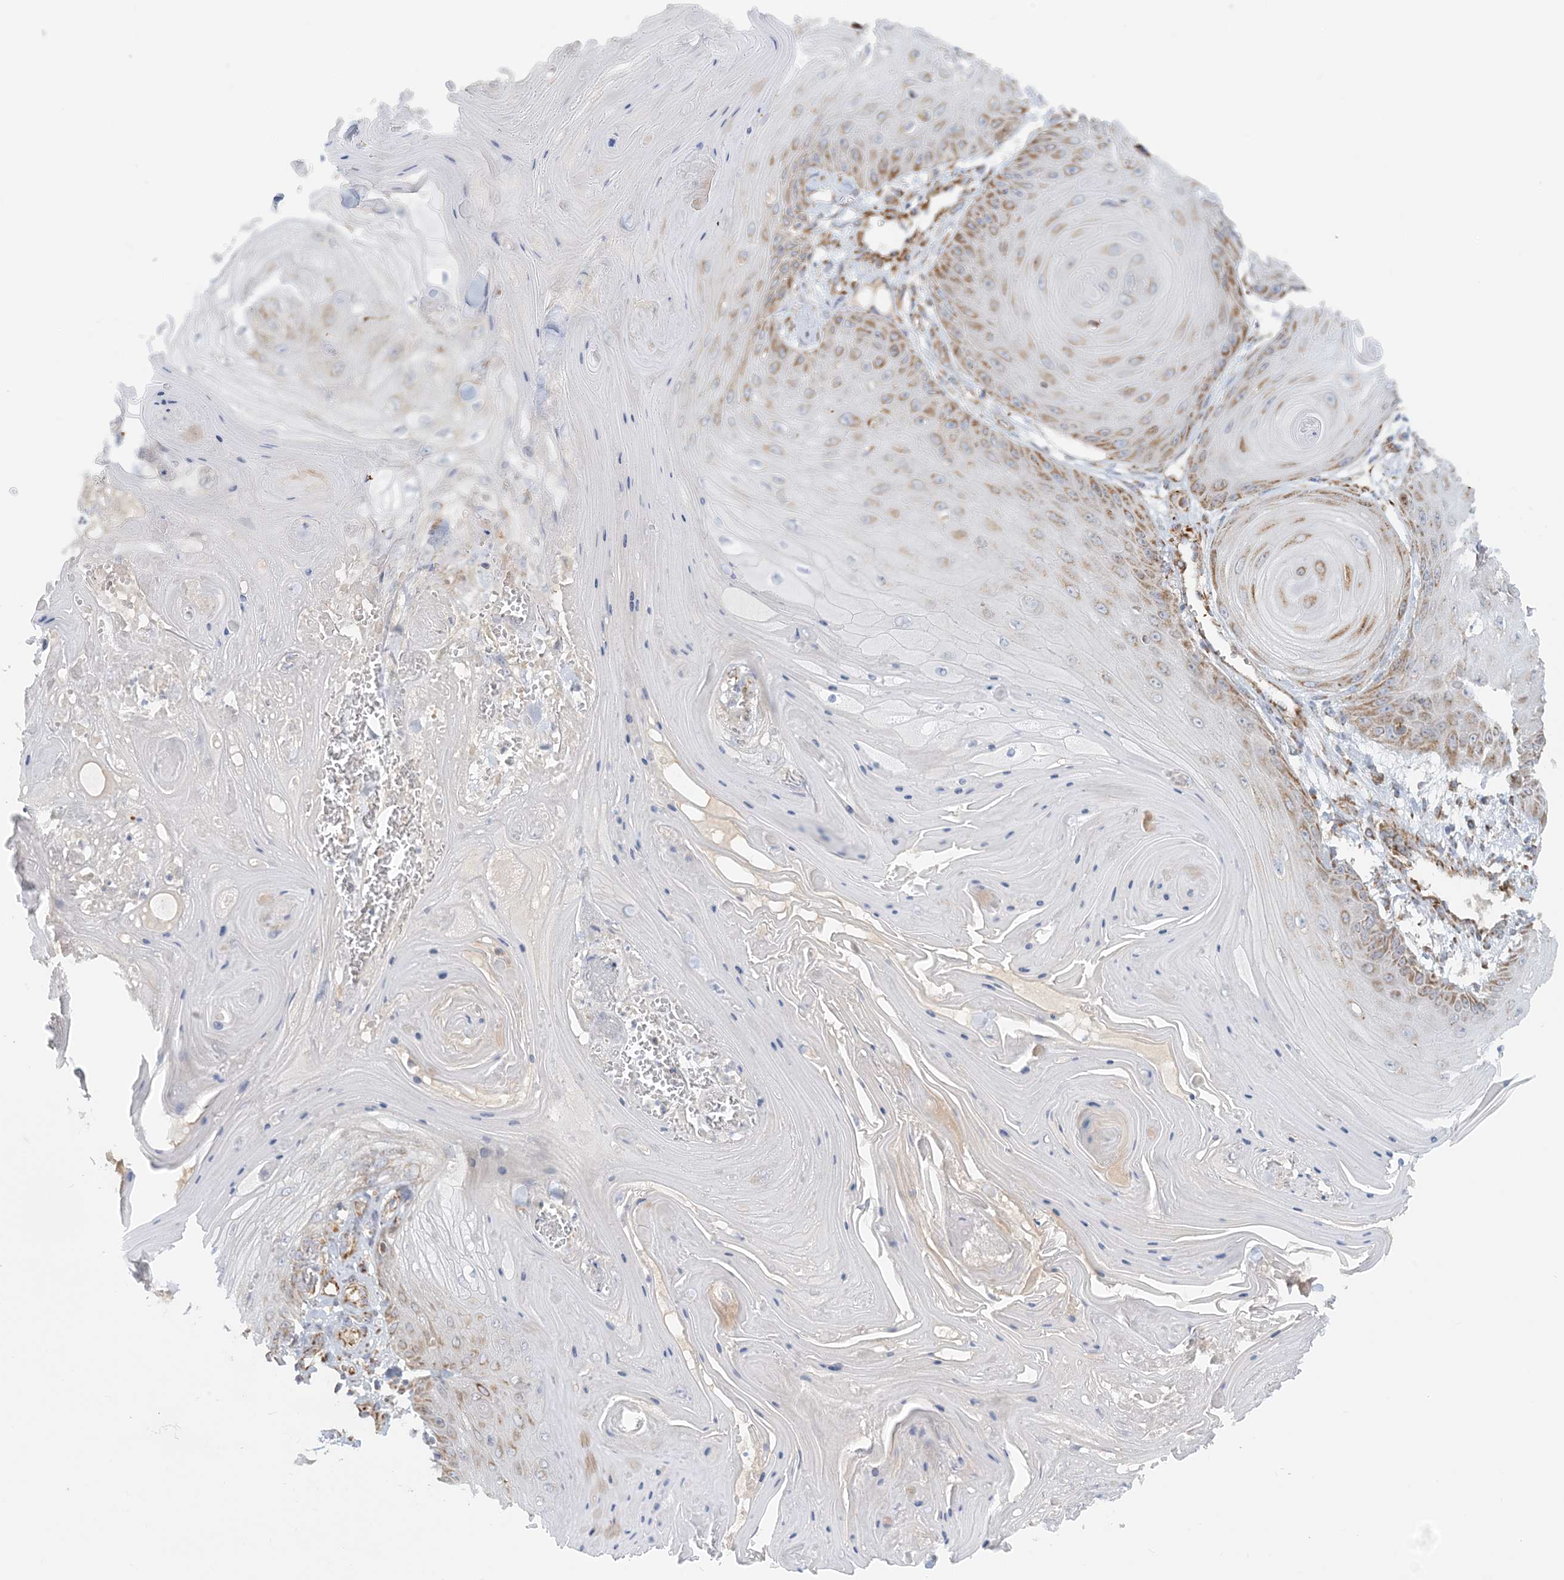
{"staining": {"intensity": "moderate", "quantity": "<25%", "location": "cytoplasmic/membranous"}, "tissue": "skin cancer", "cell_type": "Tumor cells", "image_type": "cancer", "snomed": [{"axis": "morphology", "description": "Squamous cell carcinoma, NOS"}, {"axis": "topography", "description": "Skin"}], "caption": "Skin squamous cell carcinoma stained with immunohistochemistry (IHC) reveals moderate cytoplasmic/membranous staining in about <25% of tumor cells. Nuclei are stained in blue.", "gene": "COA3", "patient": {"sex": "male", "age": 74}}